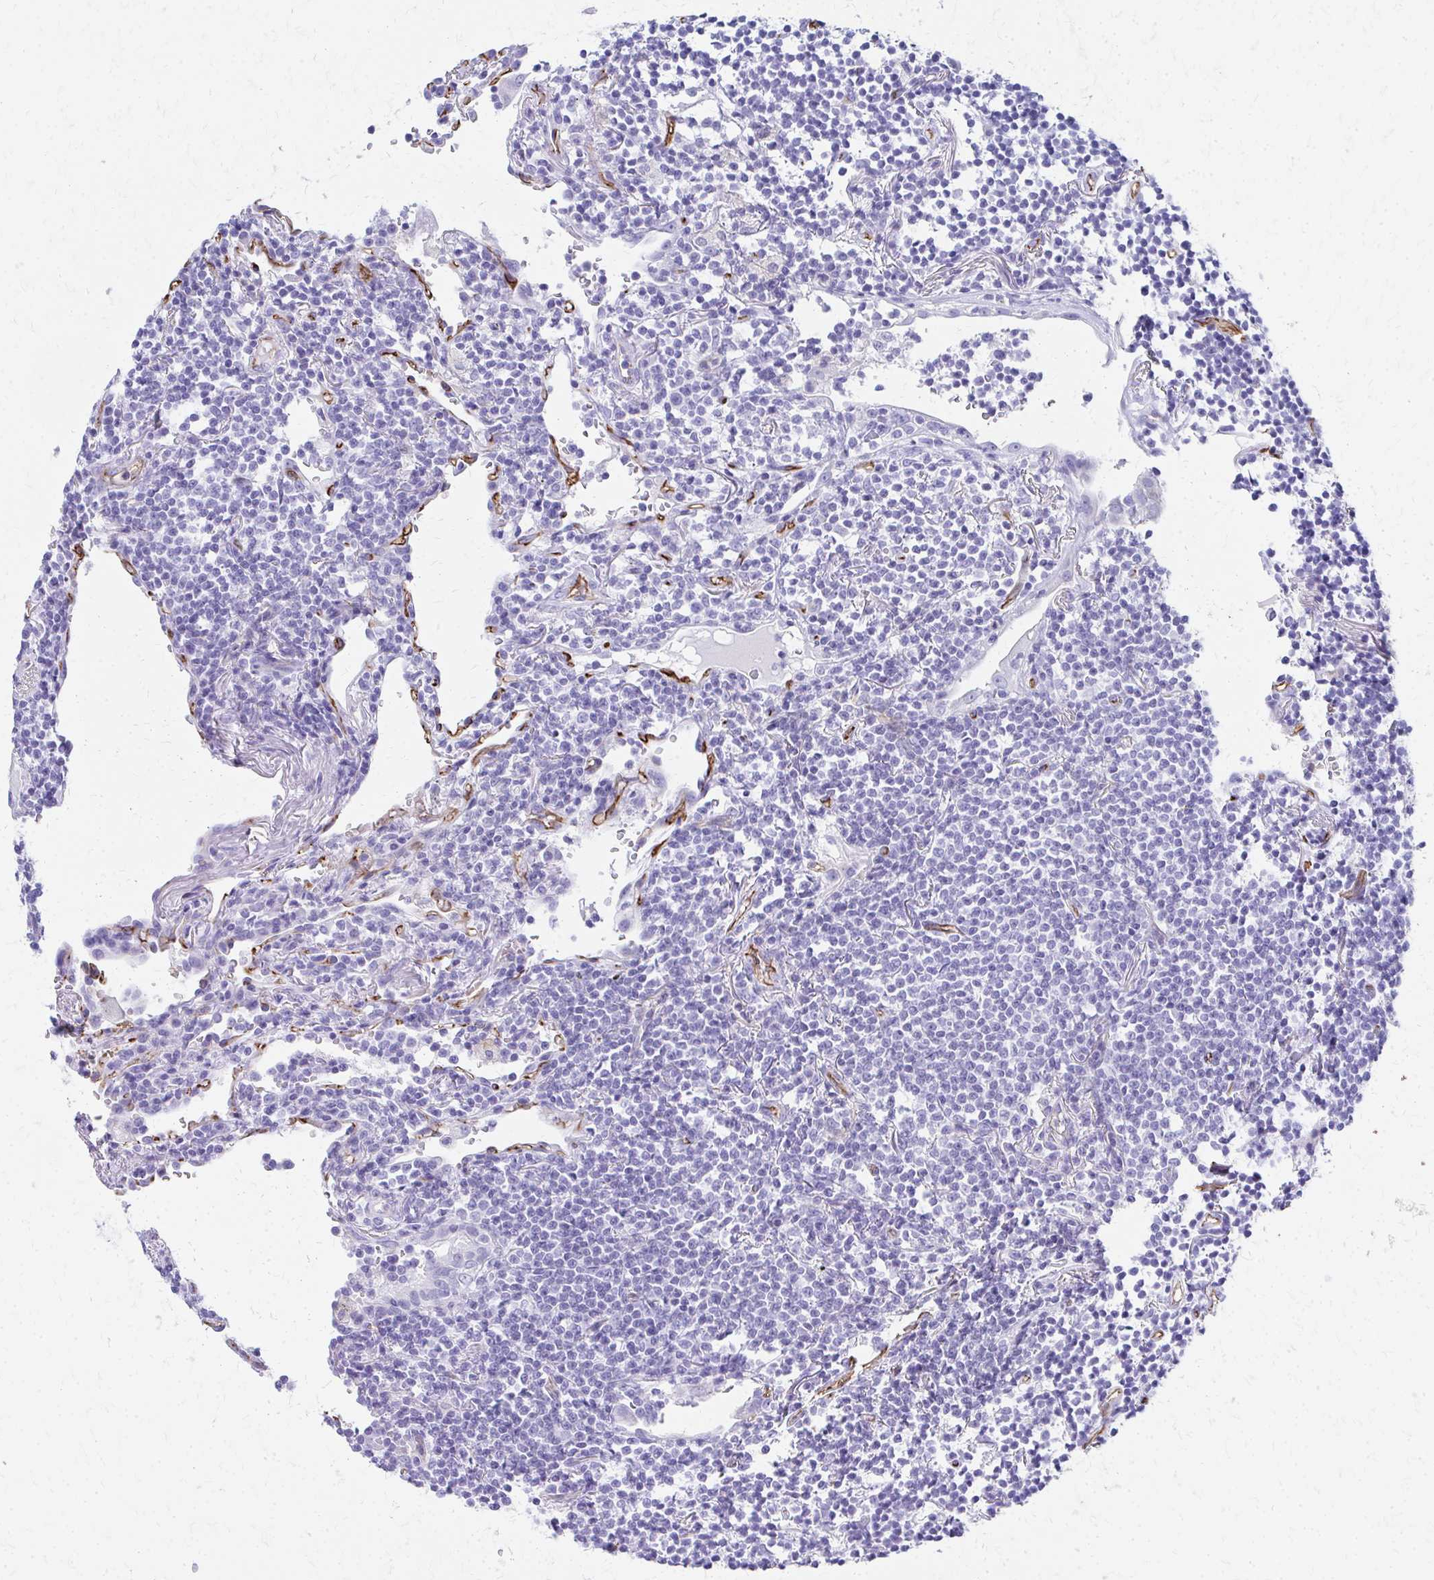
{"staining": {"intensity": "negative", "quantity": "none", "location": "none"}, "tissue": "lymphoma", "cell_type": "Tumor cells", "image_type": "cancer", "snomed": [{"axis": "morphology", "description": "Malignant lymphoma, non-Hodgkin's type, Low grade"}, {"axis": "topography", "description": "Lung"}], "caption": "Tumor cells are negative for brown protein staining in lymphoma.", "gene": "TPSG1", "patient": {"sex": "female", "age": 71}}